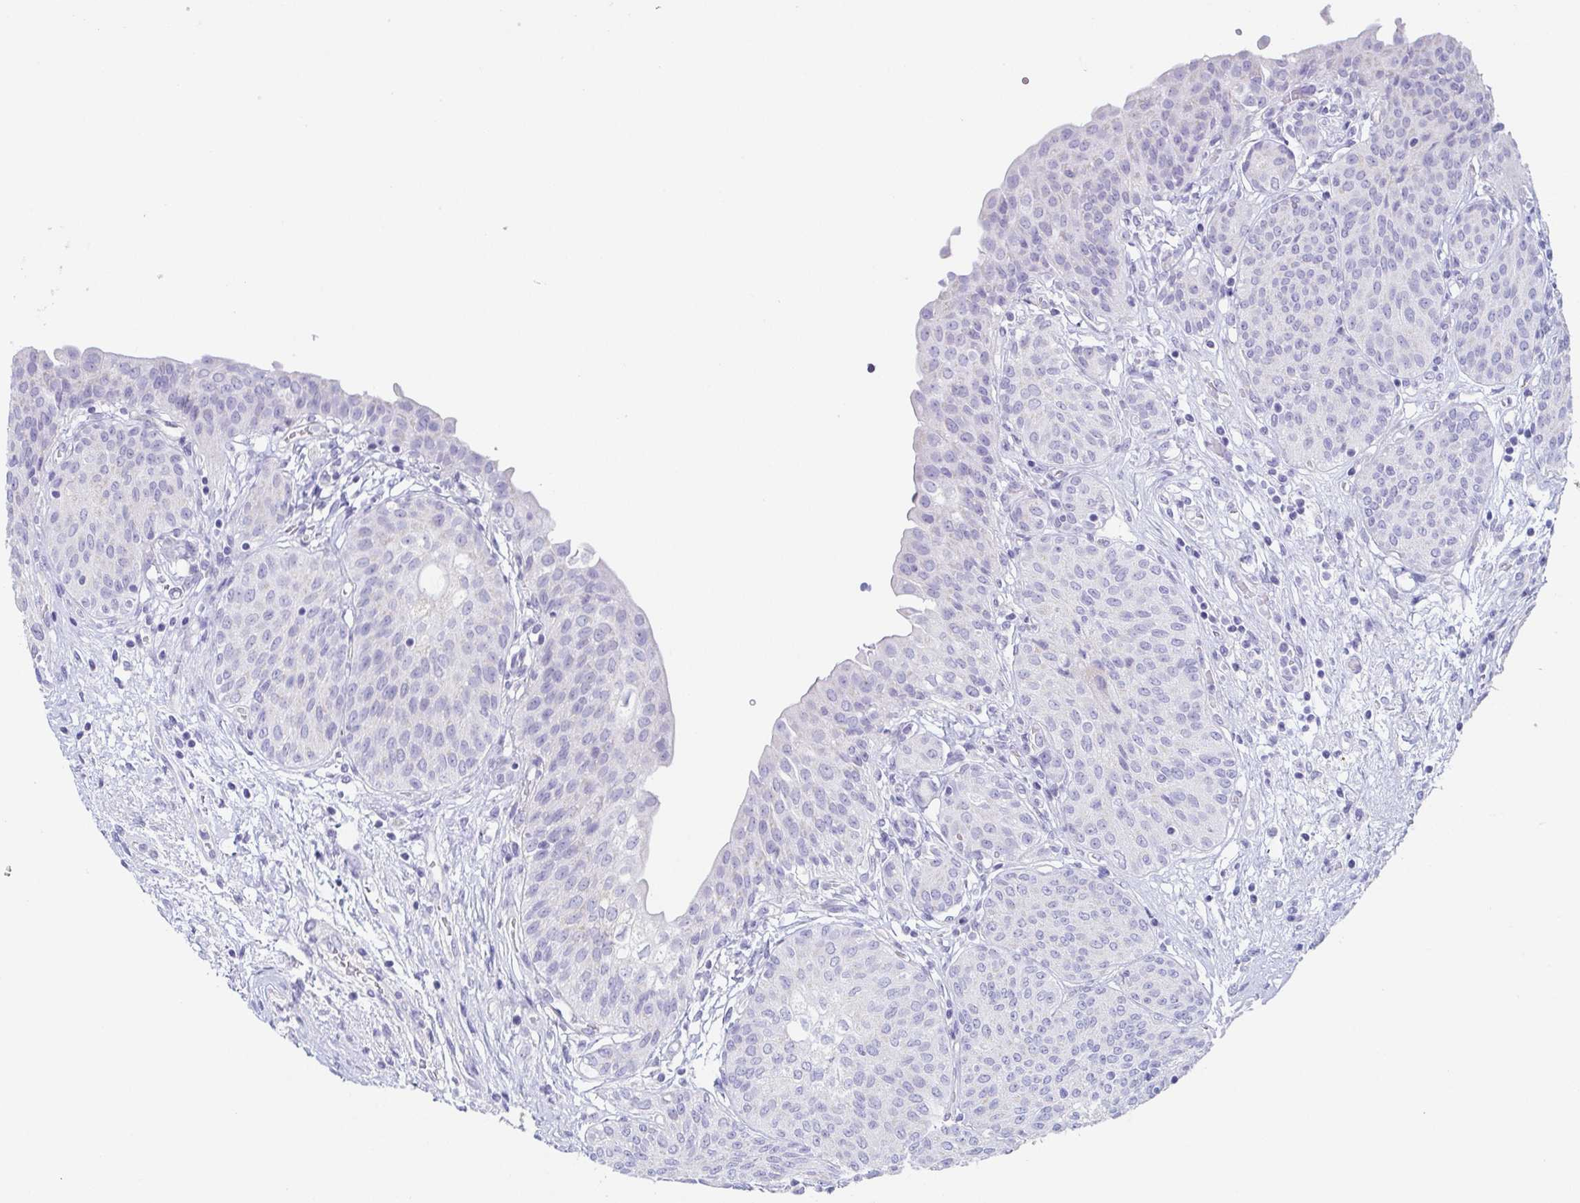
{"staining": {"intensity": "negative", "quantity": "none", "location": "none"}, "tissue": "urinary bladder", "cell_type": "Urothelial cells", "image_type": "normal", "snomed": [{"axis": "morphology", "description": "Normal tissue, NOS"}, {"axis": "topography", "description": "Urinary bladder"}], "caption": "Micrograph shows no significant protein staining in urothelial cells of unremarkable urinary bladder. The staining is performed using DAB brown chromogen with nuclei counter-stained in using hematoxylin.", "gene": "PRR27", "patient": {"sex": "male", "age": 68}}